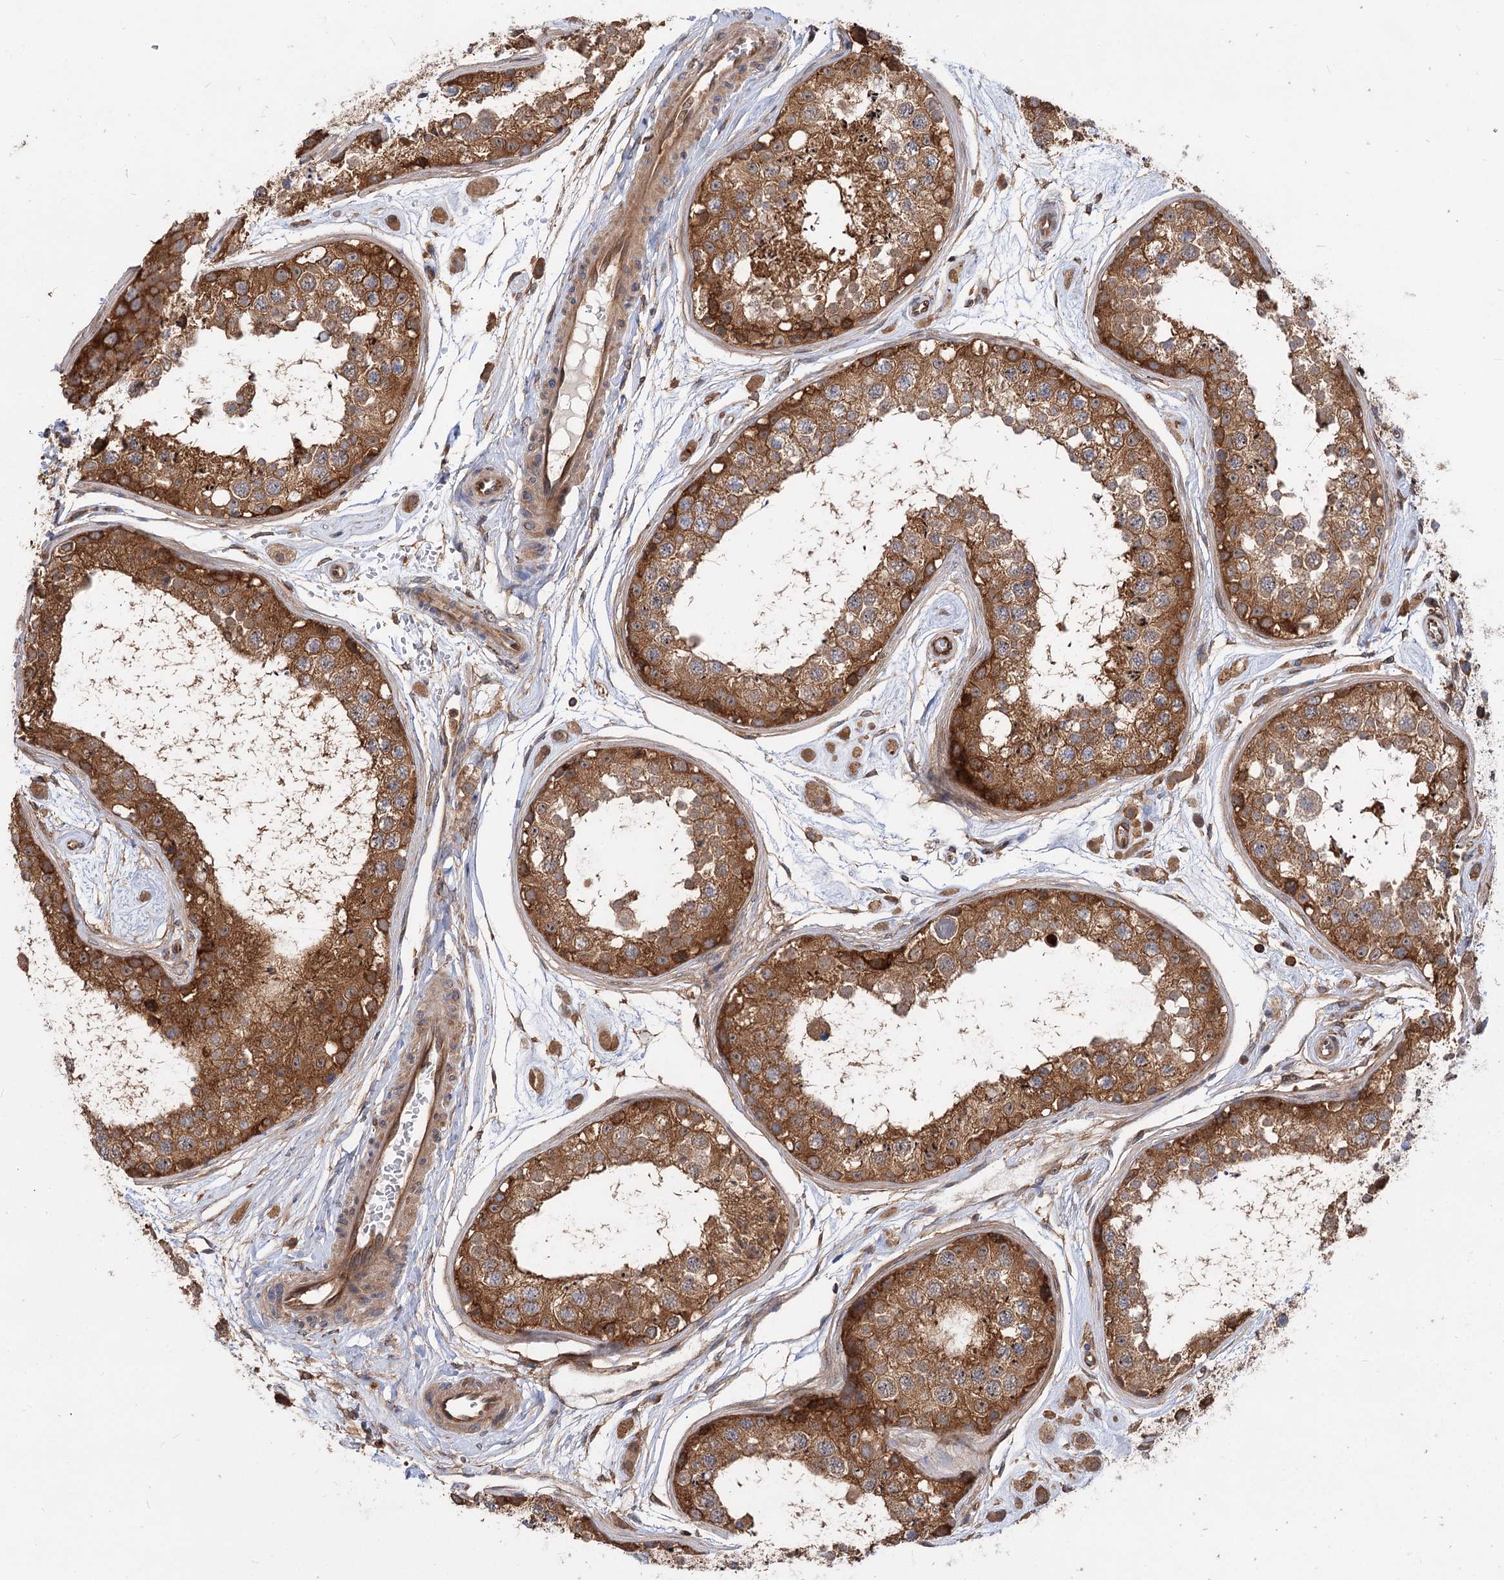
{"staining": {"intensity": "moderate", "quantity": ">75%", "location": "cytoplasmic/membranous"}, "tissue": "testis", "cell_type": "Cells in seminiferous ducts", "image_type": "normal", "snomed": [{"axis": "morphology", "description": "Normal tissue, NOS"}, {"axis": "topography", "description": "Testis"}], "caption": "An image of human testis stained for a protein reveals moderate cytoplasmic/membranous brown staining in cells in seminiferous ducts. (DAB IHC with brightfield microscopy, high magnification).", "gene": "PACS1", "patient": {"sex": "male", "age": 25}}